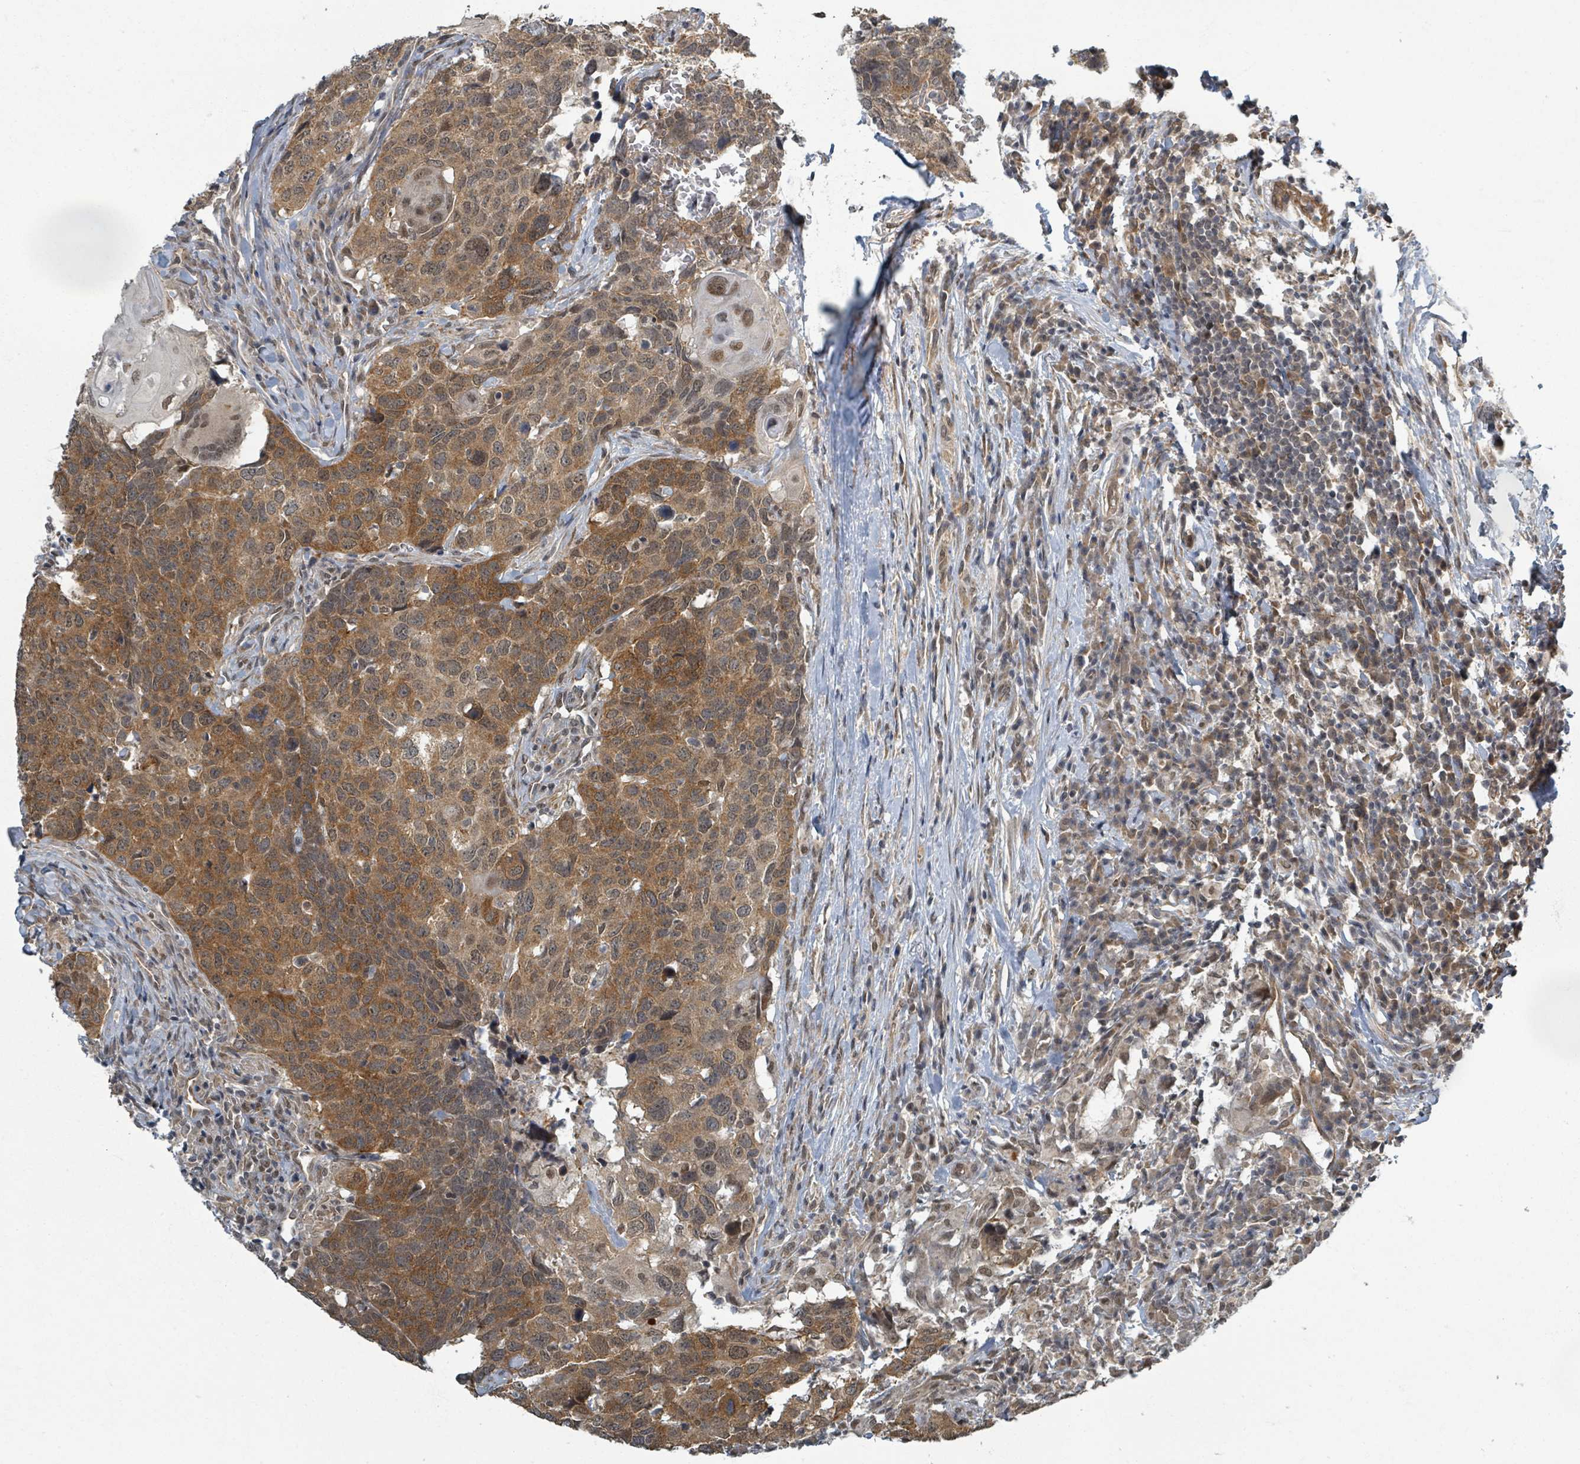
{"staining": {"intensity": "moderate", "quantity": ">75%", "location": "cytoplasmic/membranous,nuclear"}, "tissue": "head and neck cancer", "cell_type": "Tumor cells", "image_type": "cancer", "snomed": [{"axis": "morphology", "description": "Normal tissue, NOS"}, {"axis": "morphology", "description": "Squamous cell carcinoma, NOS"}, {"axis": "topography", "description": "Skeletal muscle"}, {"axis": "topography", "description": "Vascular tissue"}, {"axis": "topography", "description": "Peripheral nerve tissue"}, {"axis": "topography", "description": "Head-Neck"}], "caption": "Protein staining of squamous cell carcinoma (head and neck) tissue exhibits moderate cytoplasmic/membranous and nuclear staining in about >75% of tumor cells. (DAB IHC with brightfield microscopy, high magnification).", "gene": "INTS15", "patient": {"sex": "male", "age": 66}}